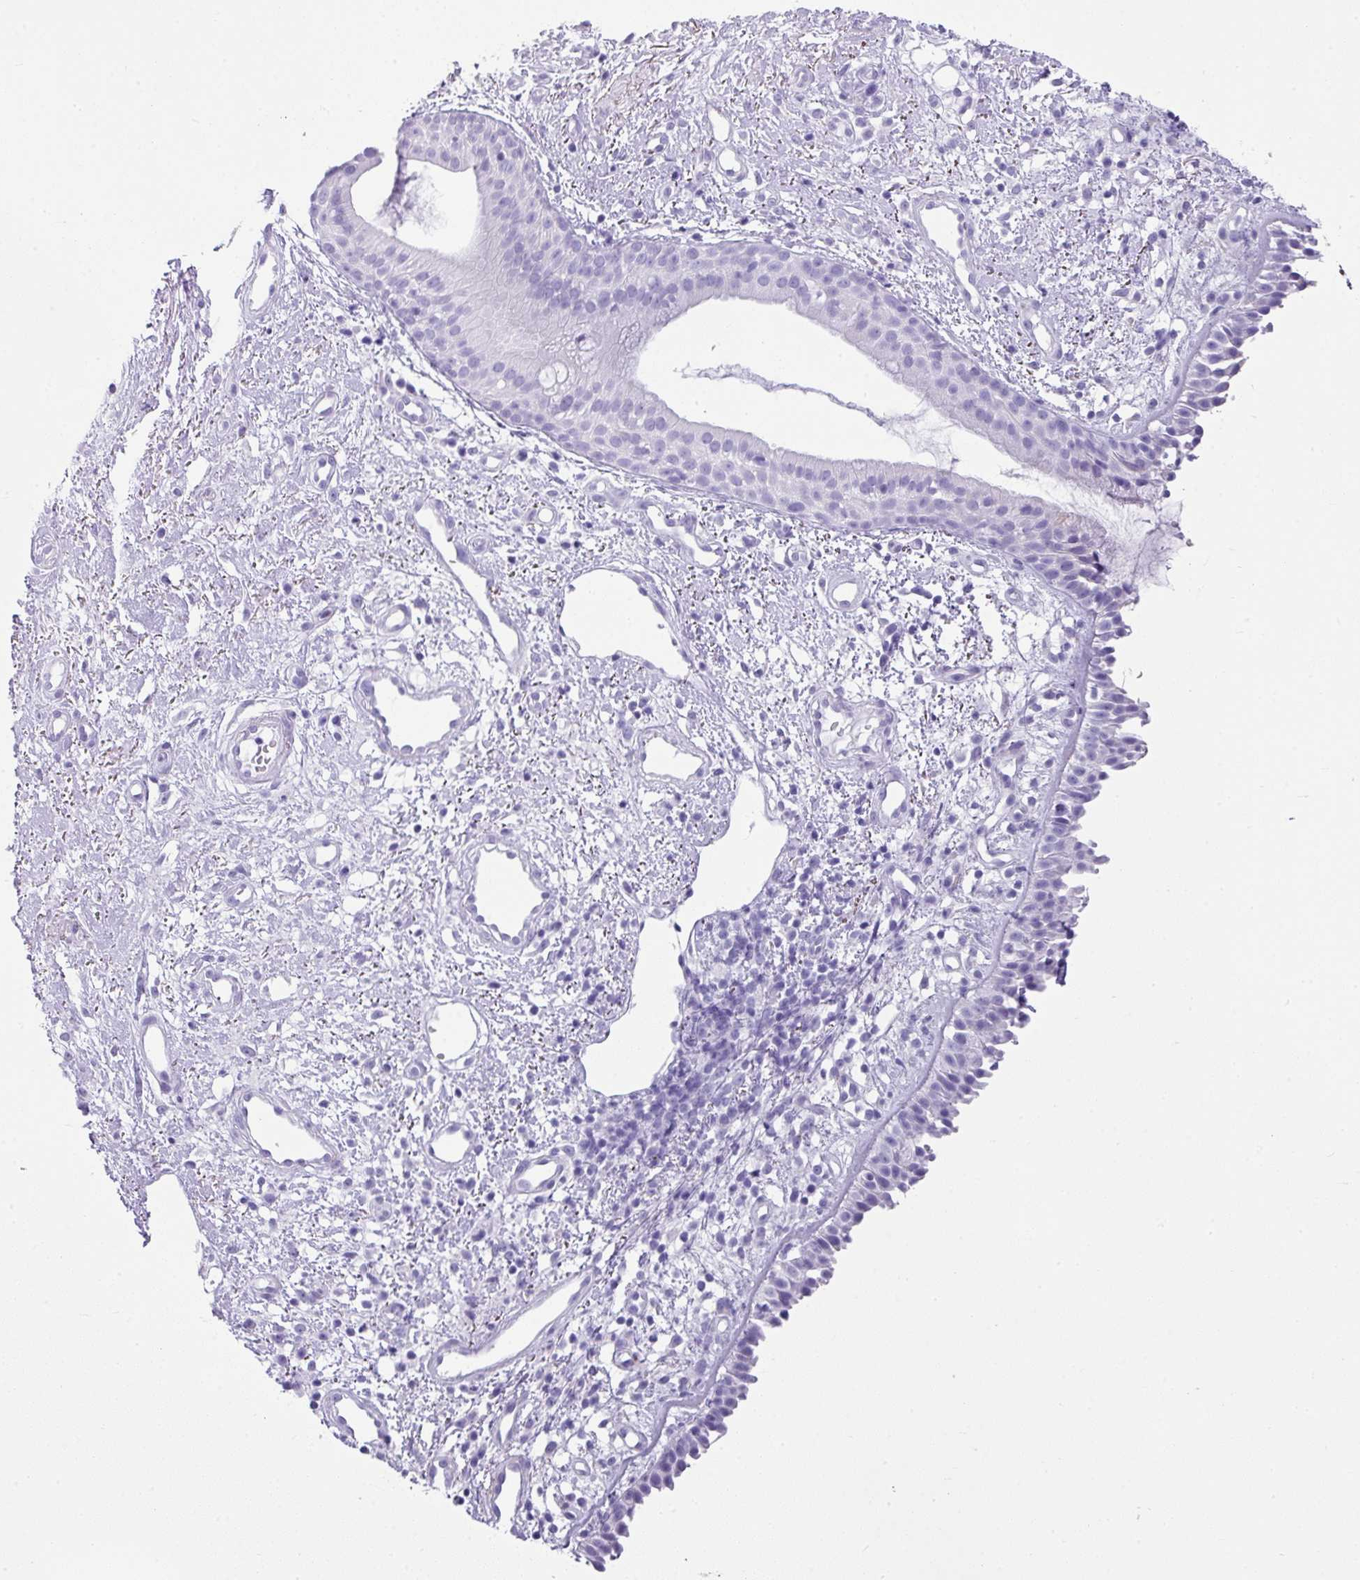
{"staining": {"intensity": "negative", "quantity": "none", "location": "none"}, "tissue": "nasopharynx", "cell_type": "Respiratory epithelial cells", "image_type": "normal", "snomed": [{"axis": "morphology", "description": "Normal tissue, NOS"}, {"axis": "topography", "description": "Cartilage tissue"}, {"axis": "topography", "description": "Nasopharynx"}, {"axis": "topography", "description": "Thyroid gland"}], "caption": "Protein analysis of normal nasopharynx exhibits no significant expression in respiratory epithelial cells.", "gene": "ZNF568", "patient": {"sex": "male", "age": 63}}